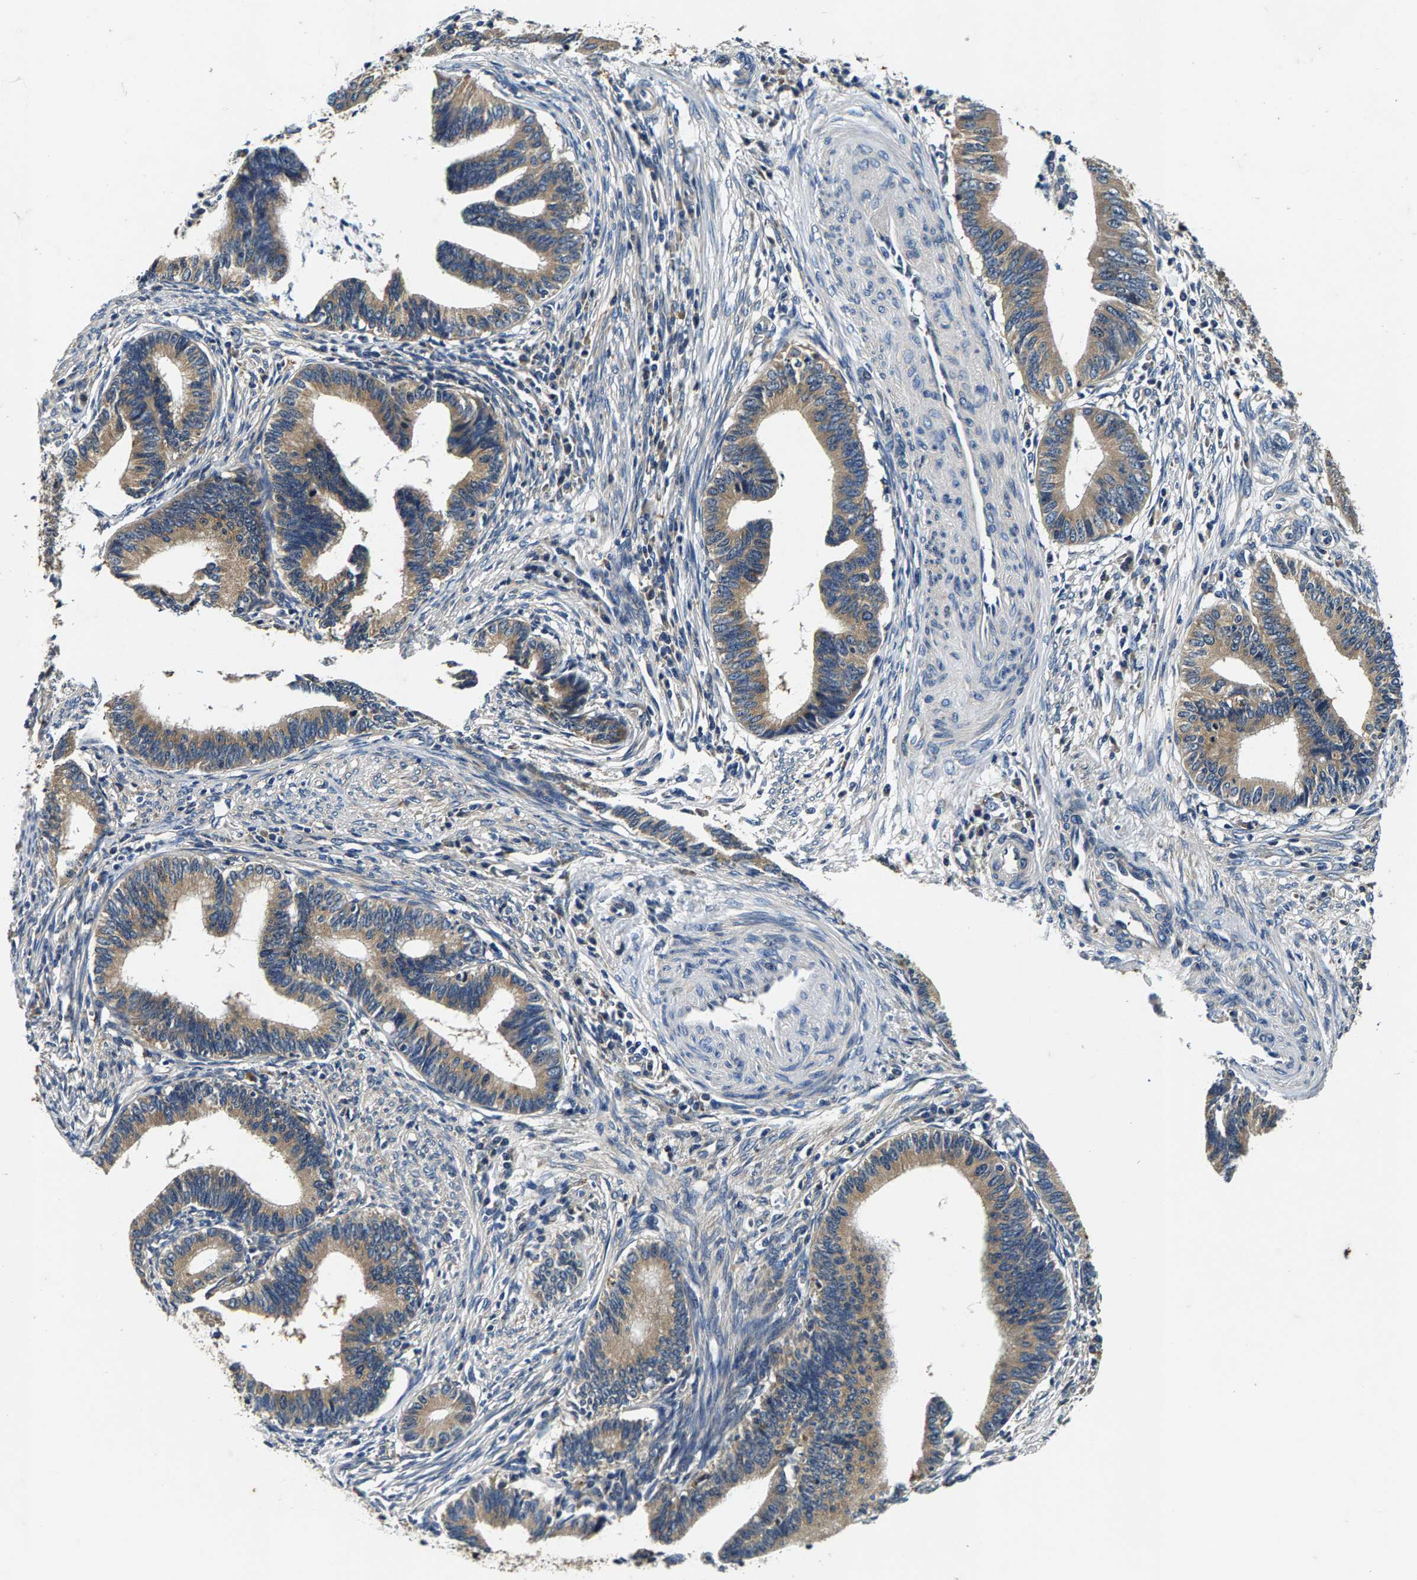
{"staining": {"intensity": "weak", "quantity": ">75%", "location": "cytoplasmic/membranous"}, "tissue": "cervical cancer", "cell_type": "Tumor cells", "image_type": "cancer", "snomed": [{"axis": "morphology", "description": "Adenocarcinoma, NOS"}, {"axis": "topography", "description": "Cervix"}], "caption": "Protein expression analysis of human cervical adenocarcinoma reveals weak cytoplasmic/membranous positivity in approximately >75% of tumor cells. The protein is shown in brown color, while the nuclei are stained blue.", "gene": "PI4KB", "patient": {"sex": "female", "age": 36}}